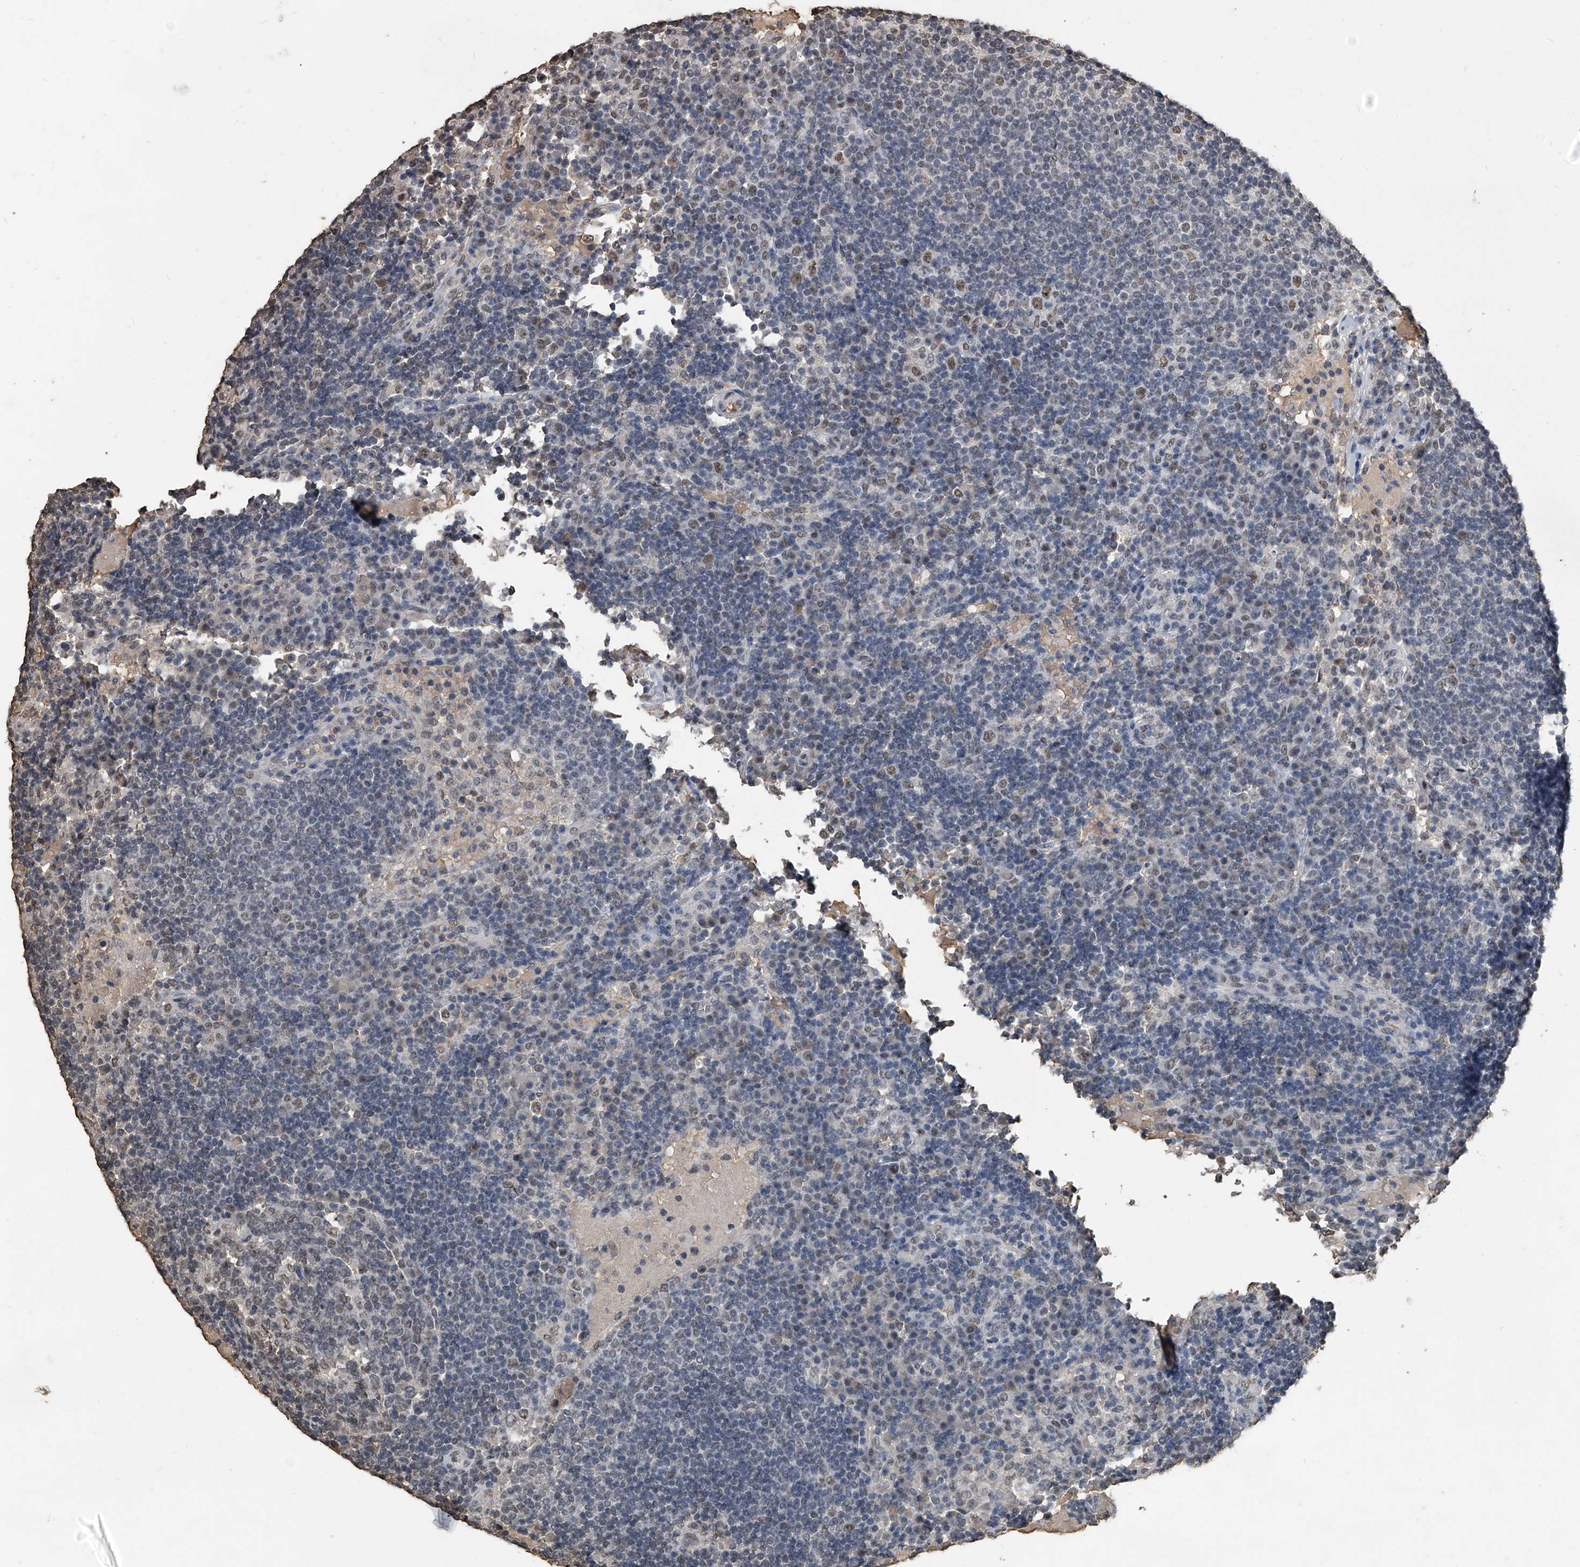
{"staining": {"intensity": "weak", "quantity": "<25%", "location": "nuclear"}, "tissue": "lymph node", "cell_type": "Germinal center cells", "image_type": "normal", "snomed": [{"axis": "morphology", "description": "Normal tissue, NOS"}, {"axis": "topography", "description": "Lymph node"}], "caption": "DAB immunohistochemical staining of normal lymph node demonstrates no significant positivity in germinal center cells. (Stains: DAB (3,3'-diaminobenzidine) immunohistochemistry with hematoxylin counter stain, Microscopy: brightfield microscopy at high magnification).", "gene": "MATR3", "patient": {"sex": "female", "age": 53}}